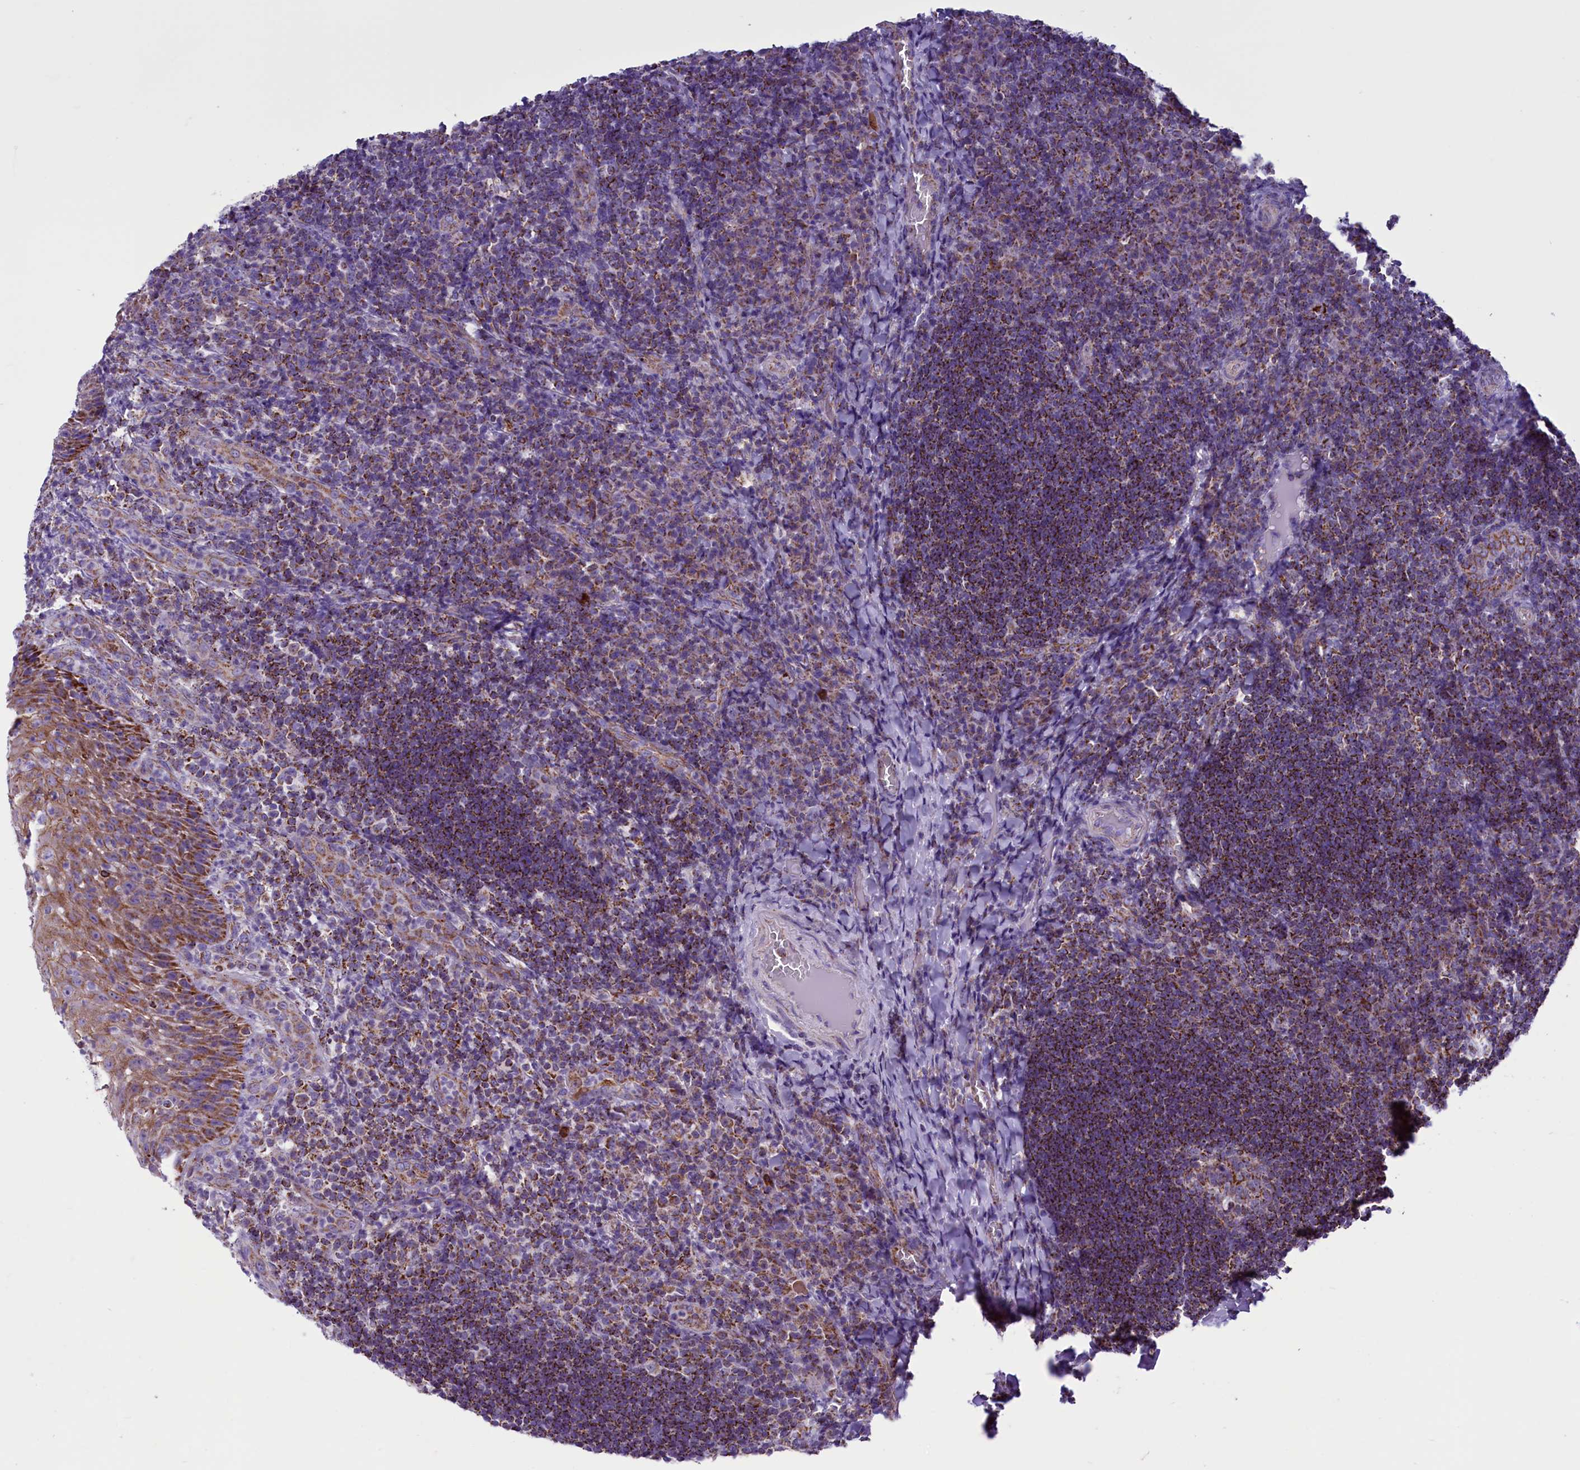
{"staining": {"intensity": "moderate", "quantity": "25%-75%", "location": "cytoplasmic/membranous"}, "tissue": "tonsil", "cell_type": "Germinal center cells", "image_type": "normal", "snomed": [{"axis": "morphology", "description": "Normal tissue, NOS"}, {"axis": "topography", "description": "Tonsil"}], "caption": "Germinal center cells display moderate cytoplasmic/membranous expression in approximately 25%-75% of cells in unremarkable tonsil.", "gene": "ICA1L", "patient": {"sex": "male", "age": 17}}